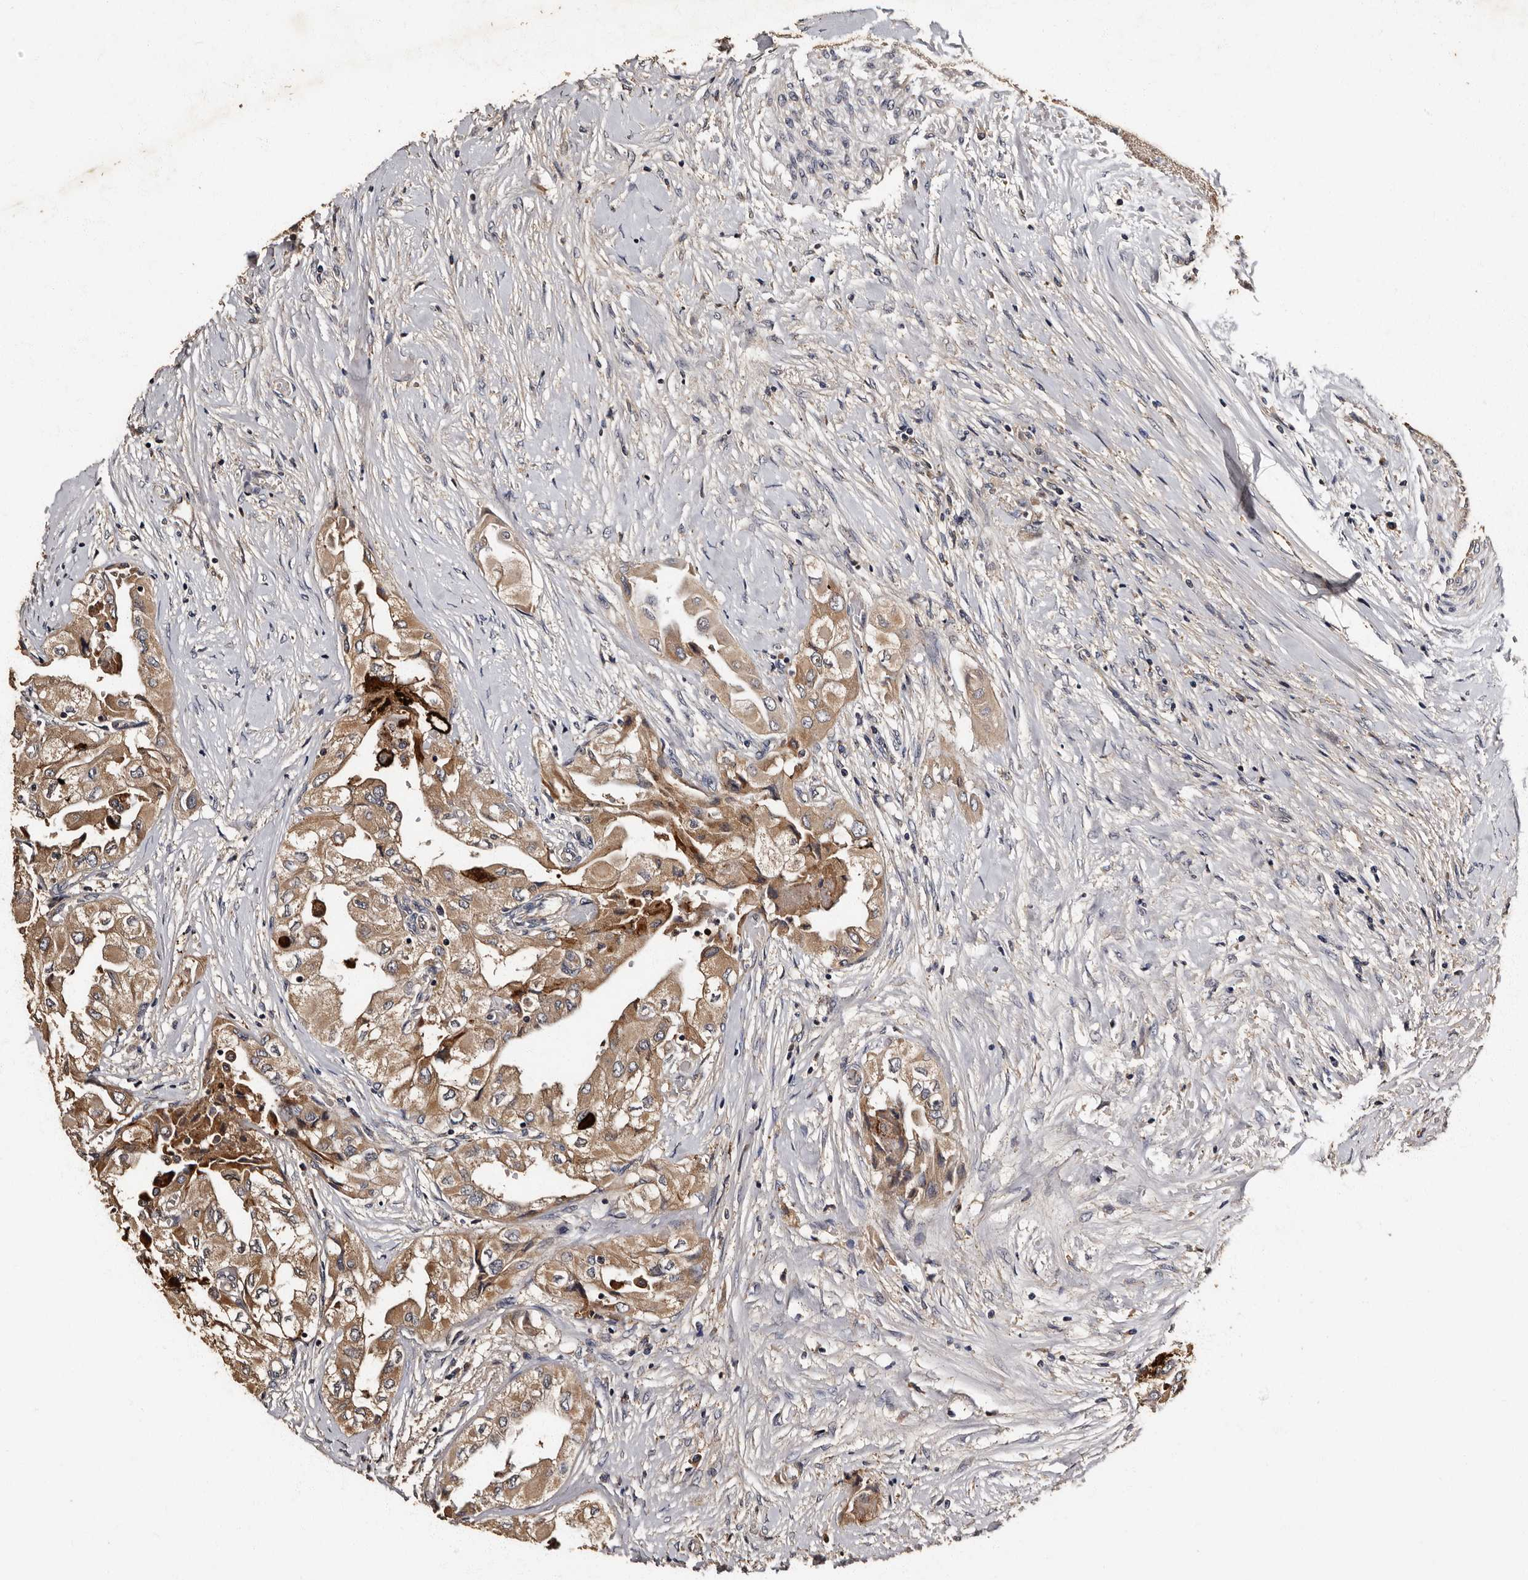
{"staining": {"intensity": "moderate", "quantity": ">75%", "location": "cytoplasmic/membranous"}, "tissue": "thyroid cancer", "cell_type": "Tumor cells", "image_type": "cancer", "snomed": [{"axis": "morphology", "description": "Papillary adenocarcinoma, NOS"}, {"axis": "topography", "description": "Thyroid gland"}], "caption": "Papillary adenocarcinoma (thyroid) stained with a protein marker exhibits moderate staining in tumor cells.", "gene": "ADCK5", "patient": {"sex": "female", "age": 59}}